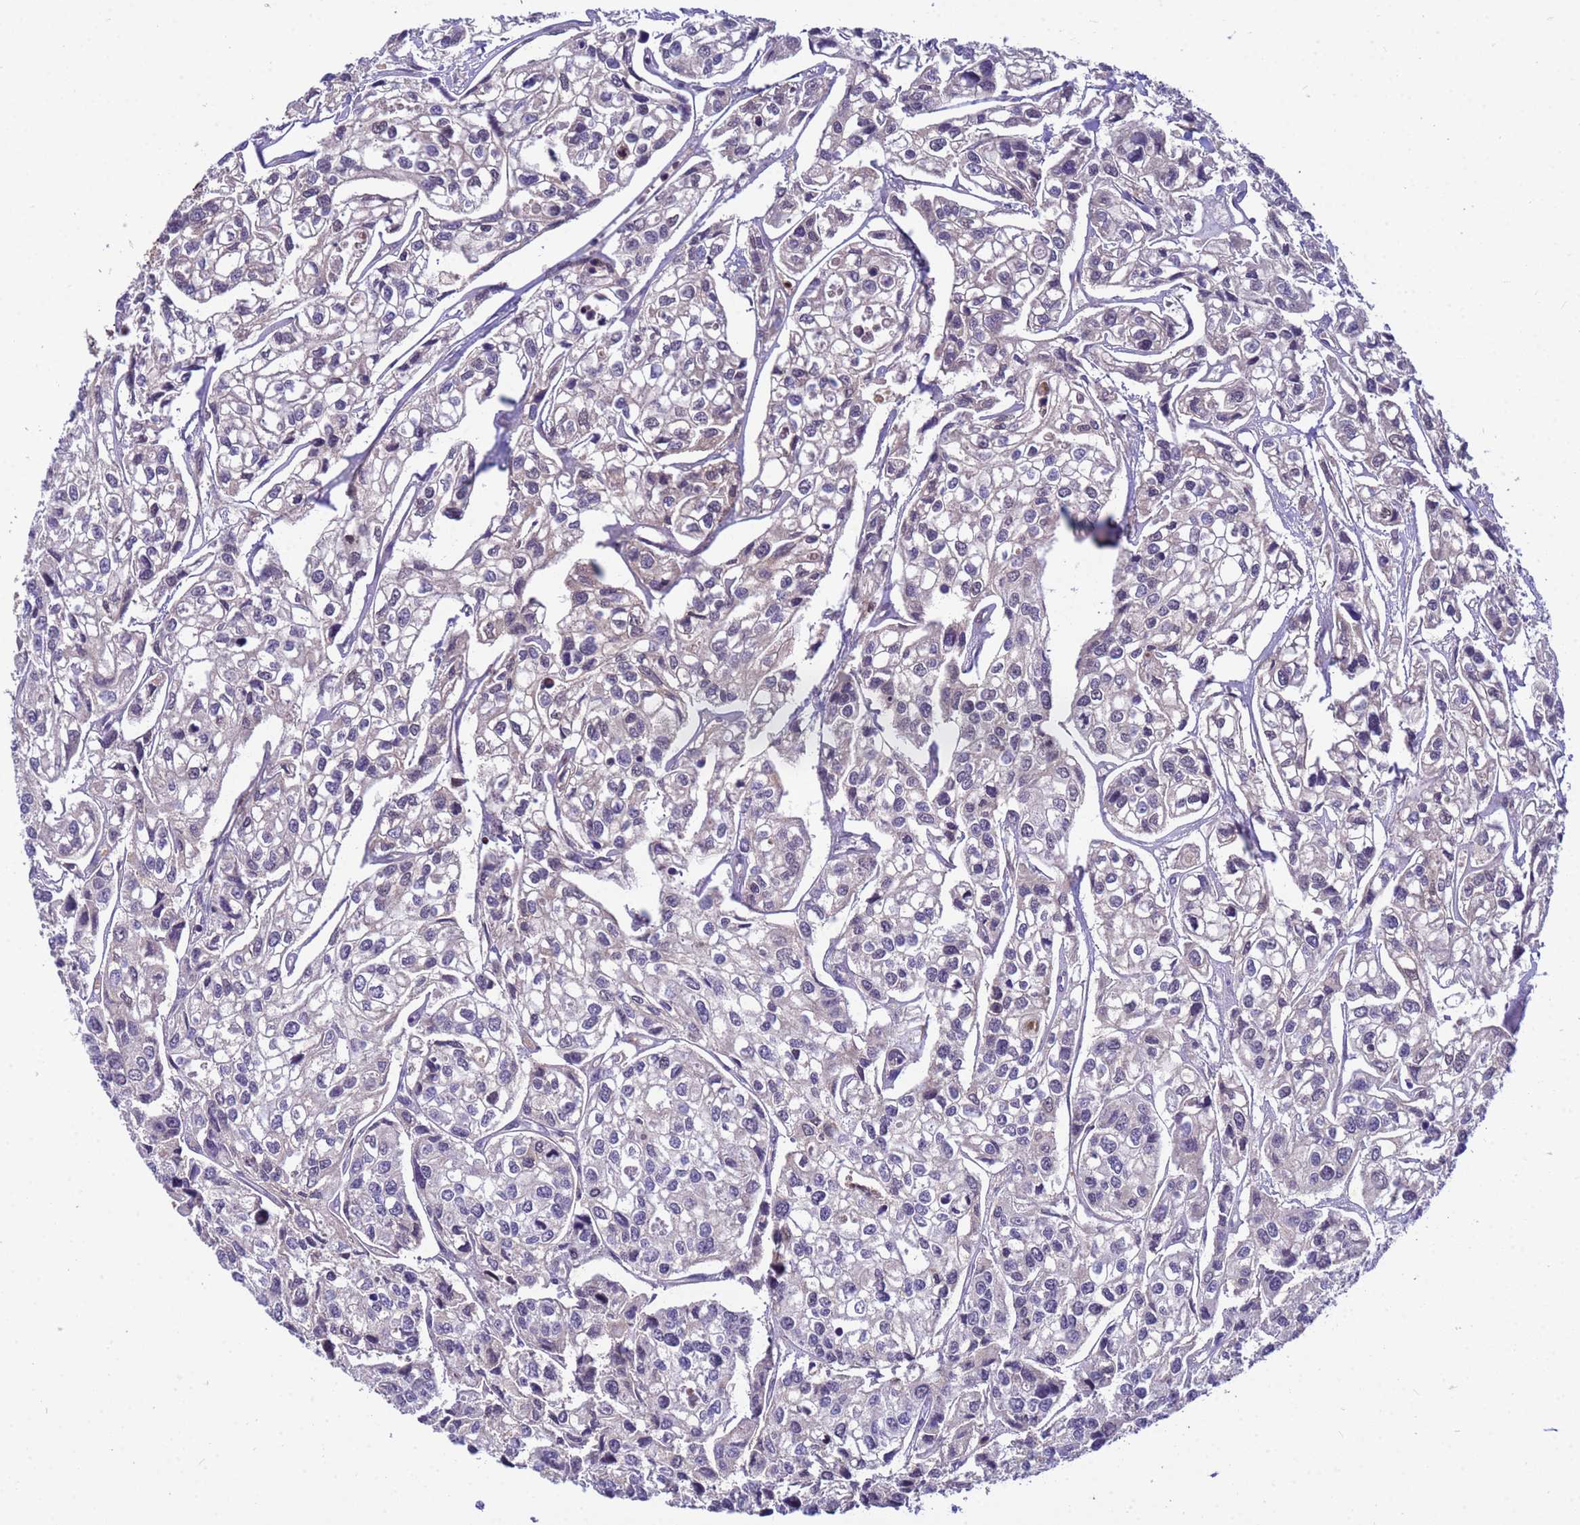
{"staining": {"intensity": "negative", "quantity": "none", "location": "none"}, "tissue": "urothelial cancer", "cell_type": "Tumor cells", "image_type": "cancer", "snomed": [{"axis": "morphology", "description": "Urothelial carcinoma, High grade"}, {"axis": "topography", "description": "Urinary bladder"}], "caption": "Urothelial cancer stained for a protein using immunohistochemistry (IHC) shows no expression tumor cells.", "gene": "ORM1", "patient": {"sex": "male", "age": 67}}